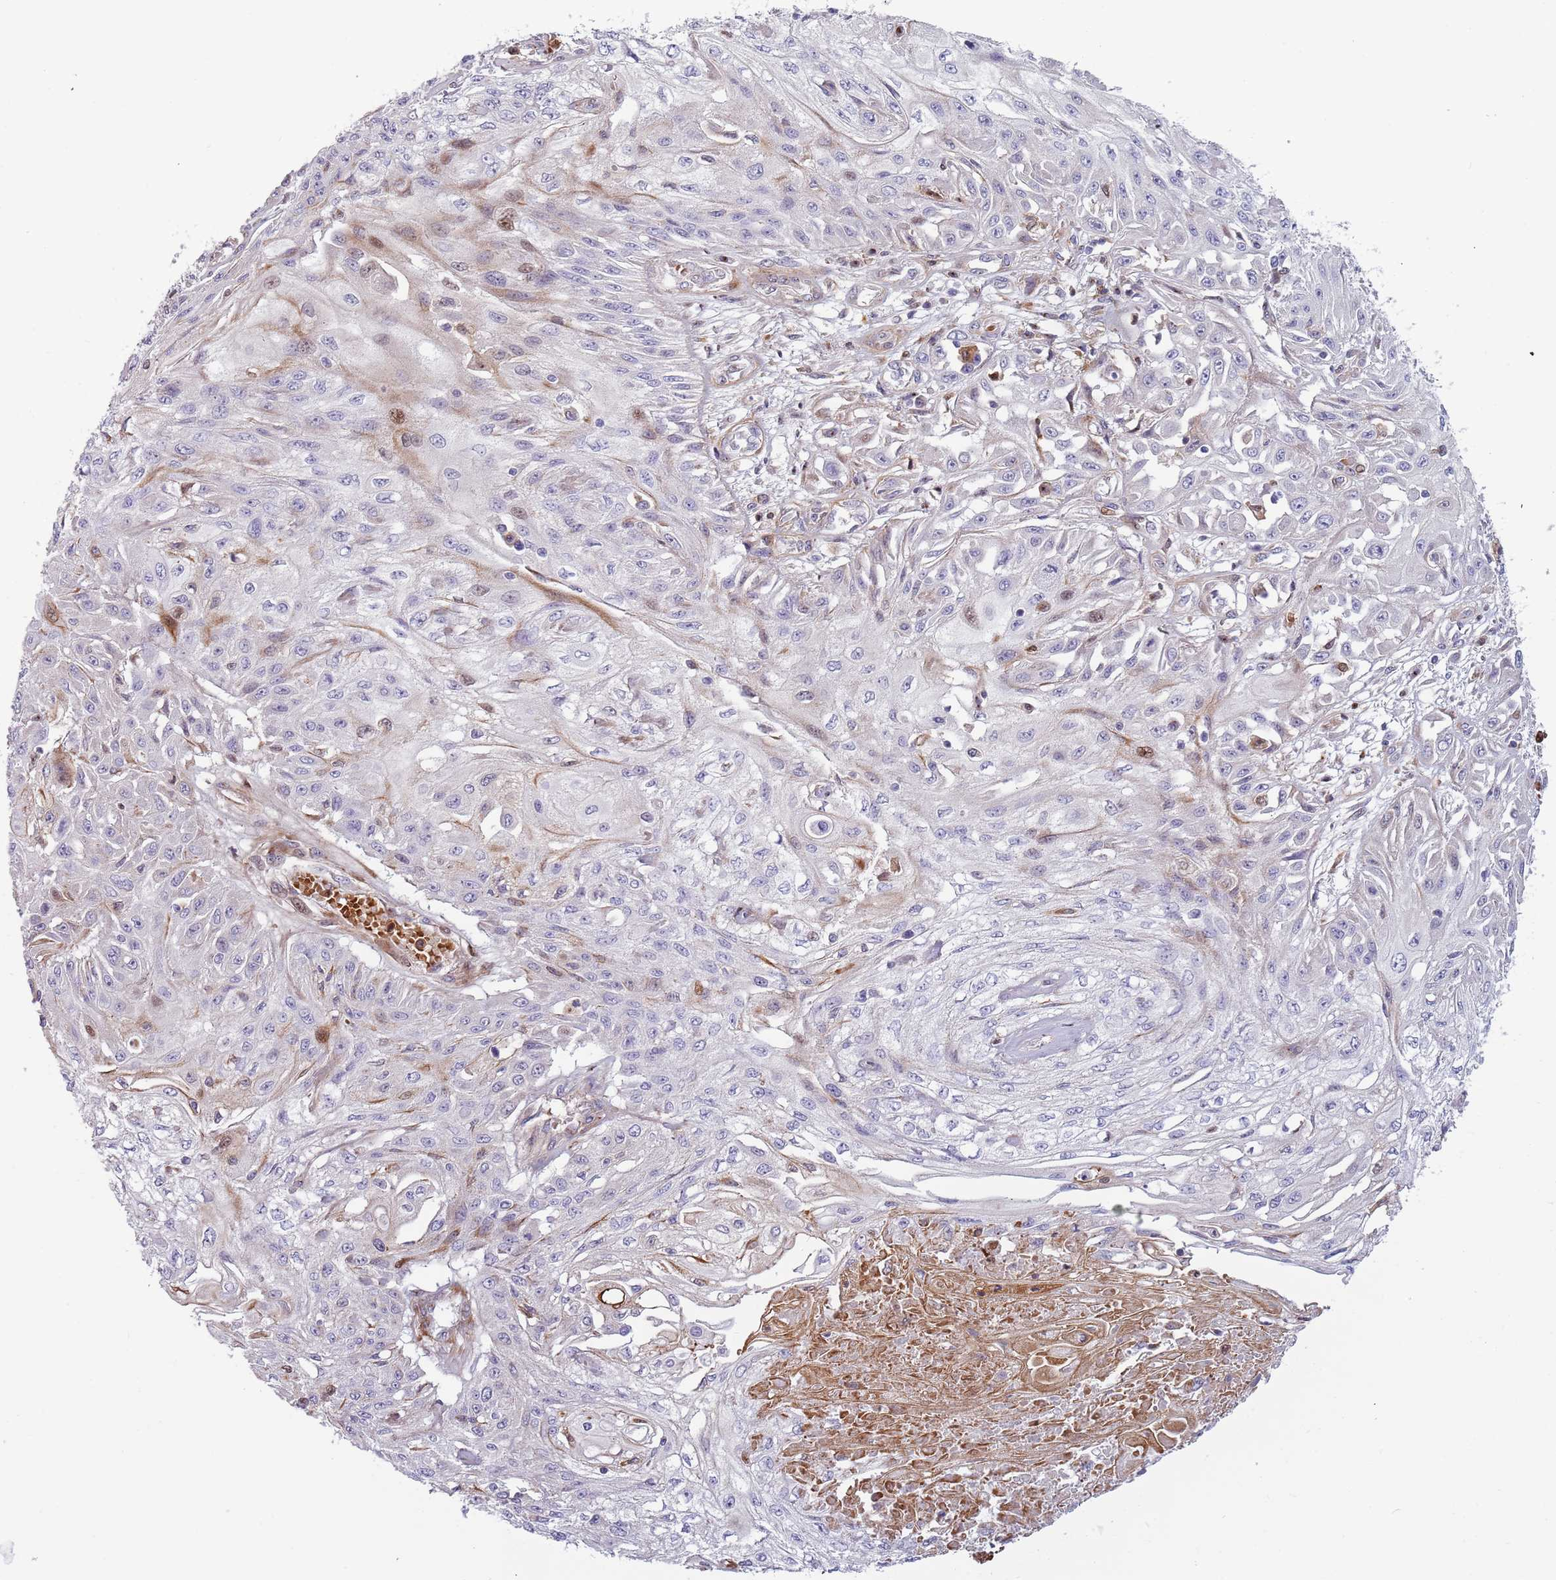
{"staining": {"intensity": "negative", "quantity": "none", "location": "none"}, "tissue": "skin cancer", "cell_type": "Tumor cells", "image_type": "cancer", "snomed": [{"axis": "morphology", "description": "Squamous cell carcinoma, NOS"}, {"axis": "morphology", "description": "Squamous cell carcinoma, metastatic, NOS"}, {"axis": "topography", "description": "Skin"}, {"axis": "topography", "description": "Lymph node"}], "caption": "A photomicrograph of human skin cancer is negative for staining in tumor cells. The staining was performed using DAB (3,3'-diaminobenzidine) to visualize the protein expression in brown, while the nuclei were stained in blue with hematoxylin (Magnification: 20x).", "gene": "NADK", "patient": {"sex": "male", "age": 75}}